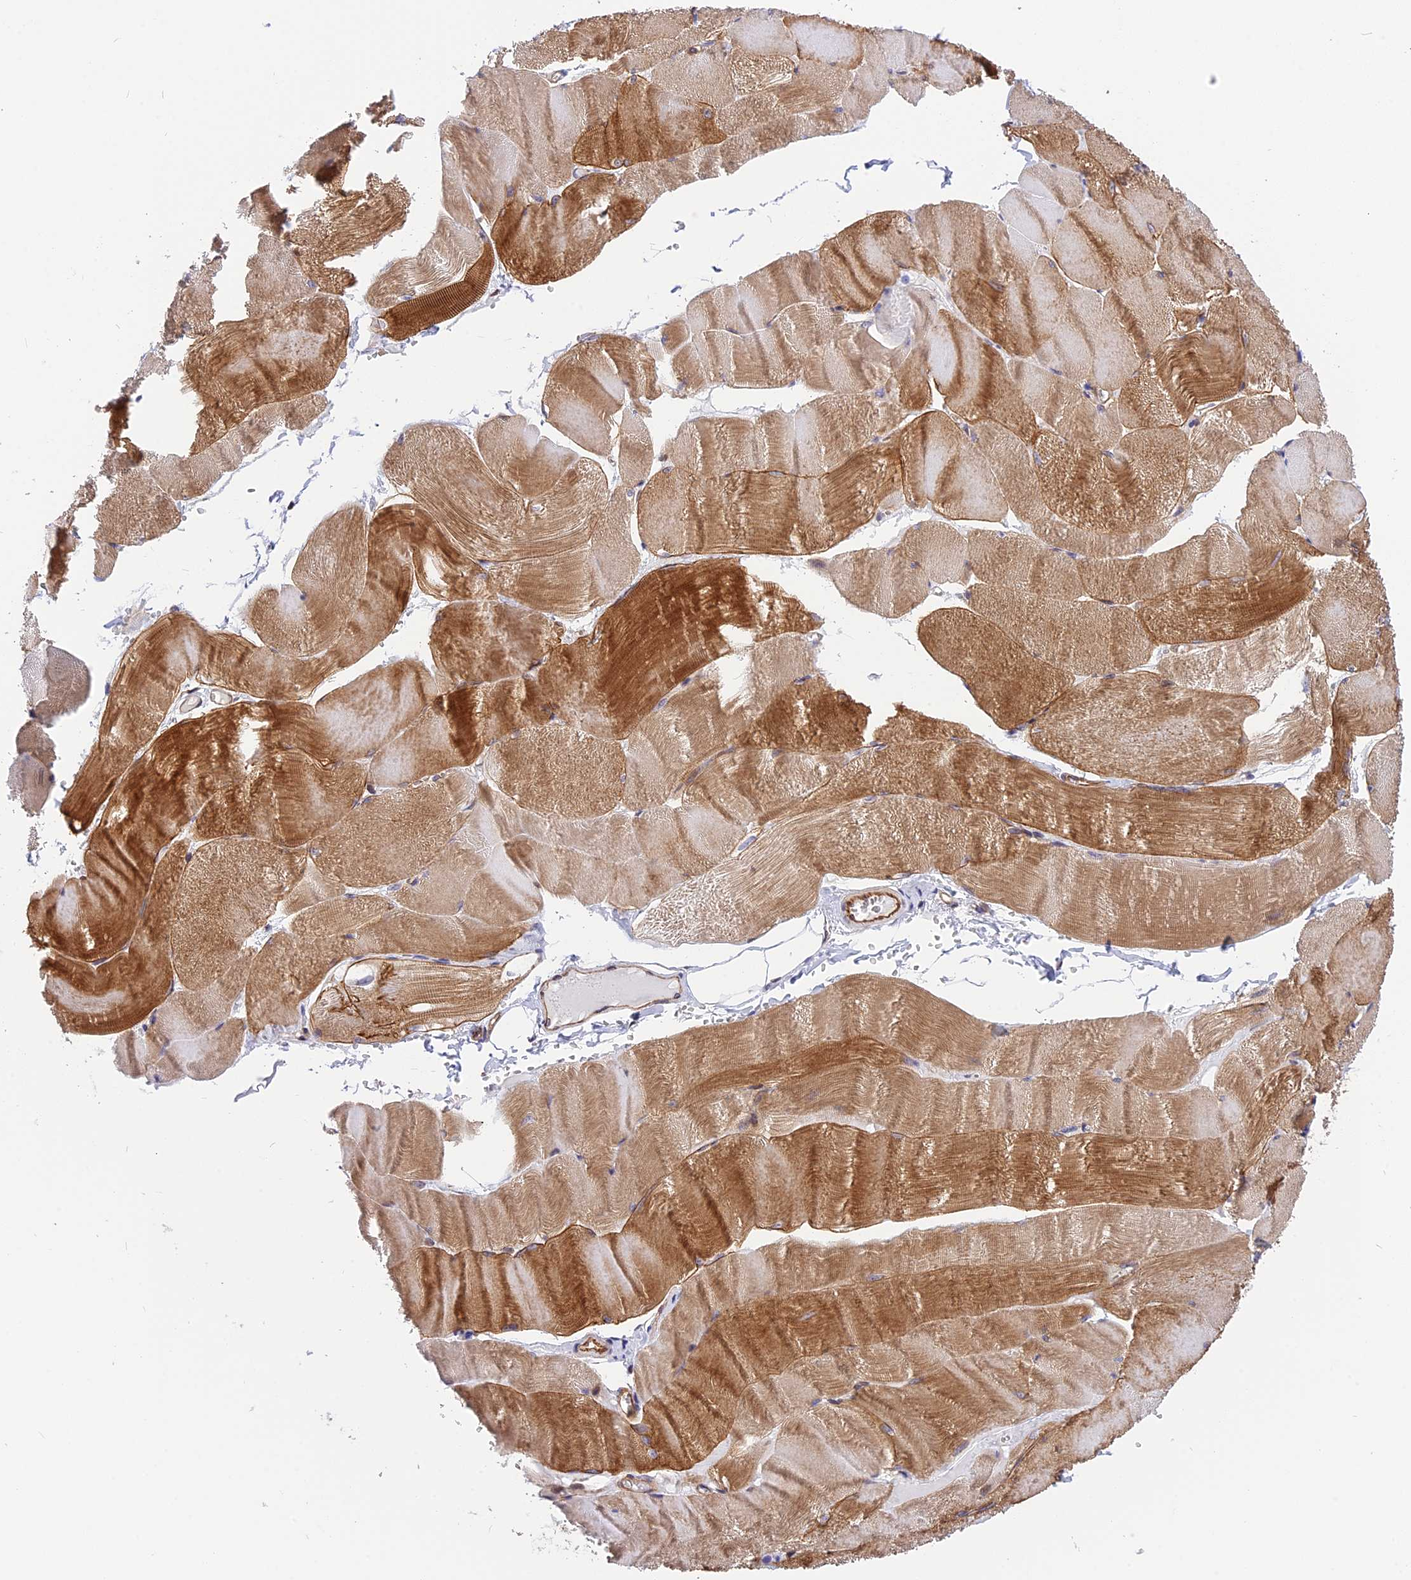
{"staining": {"intensity": "moderate", "quantity": ">75%", "location": "cytoplasmic/membranous"}, "tissue": "skeletal muscle", "cell_type": "Myocytes", "image_type": "normal", "snomed": [{"axis": "morphology", "description": "Normal tissue, NOS"}, {"axis": "morphology", "description": "Basal cell carcinoma"}, {"axis": "topography", "description": "Skeletal muscle"}], "caption": "This is a photomicrograph of immunohistochemistry staining of benign skeletal muscle, which shows moderate staining in the cytoplasmic/membranous of myocytes.", "gene": "R3HDM4", "patient": {"sex": "female", "age": 64}}